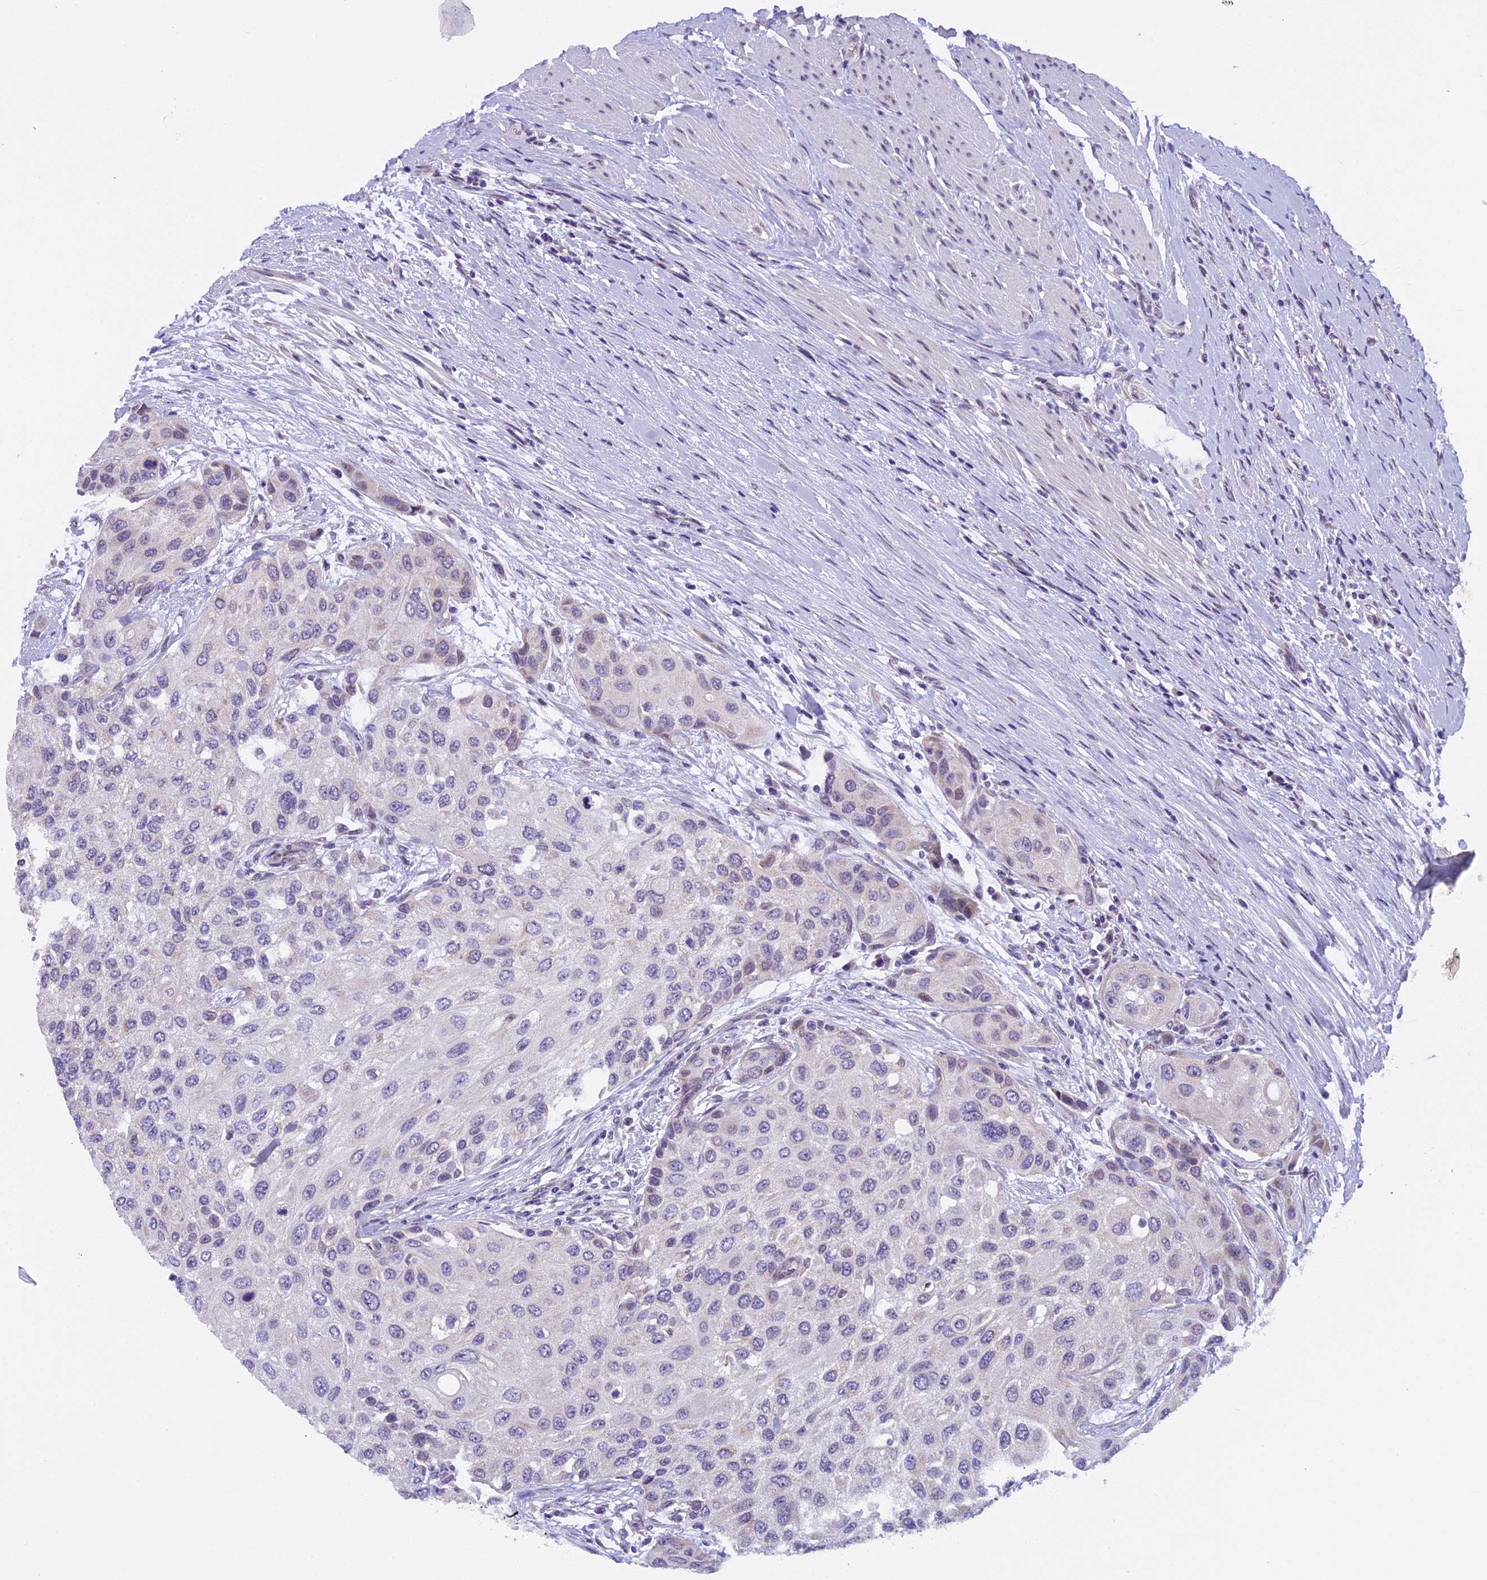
{"staining": {"intensity": "negative", "quantity": "none", "location": "none"}, "tissue": "urothelial cancer", "cell_type": "Tumor cells", "image_type": "cancer", "snomed": [{"axis": "morphology", "description": "Normal tissue, NOS"}, {"axis": "morphology", "description": "Urothelial carcinoma, High grade"}, {"axis": "topography", "description": "Vascular tissue"}, {"axis": "topography", "description": "Urinary bladder"}], "caption": "DAB immunohistochemical staining of human urothelial carcinoma (high-grade) displays no significant staining in tumor cells.", "gene": "ZNF317", "patient": {"sex": "female", "age": 56}}